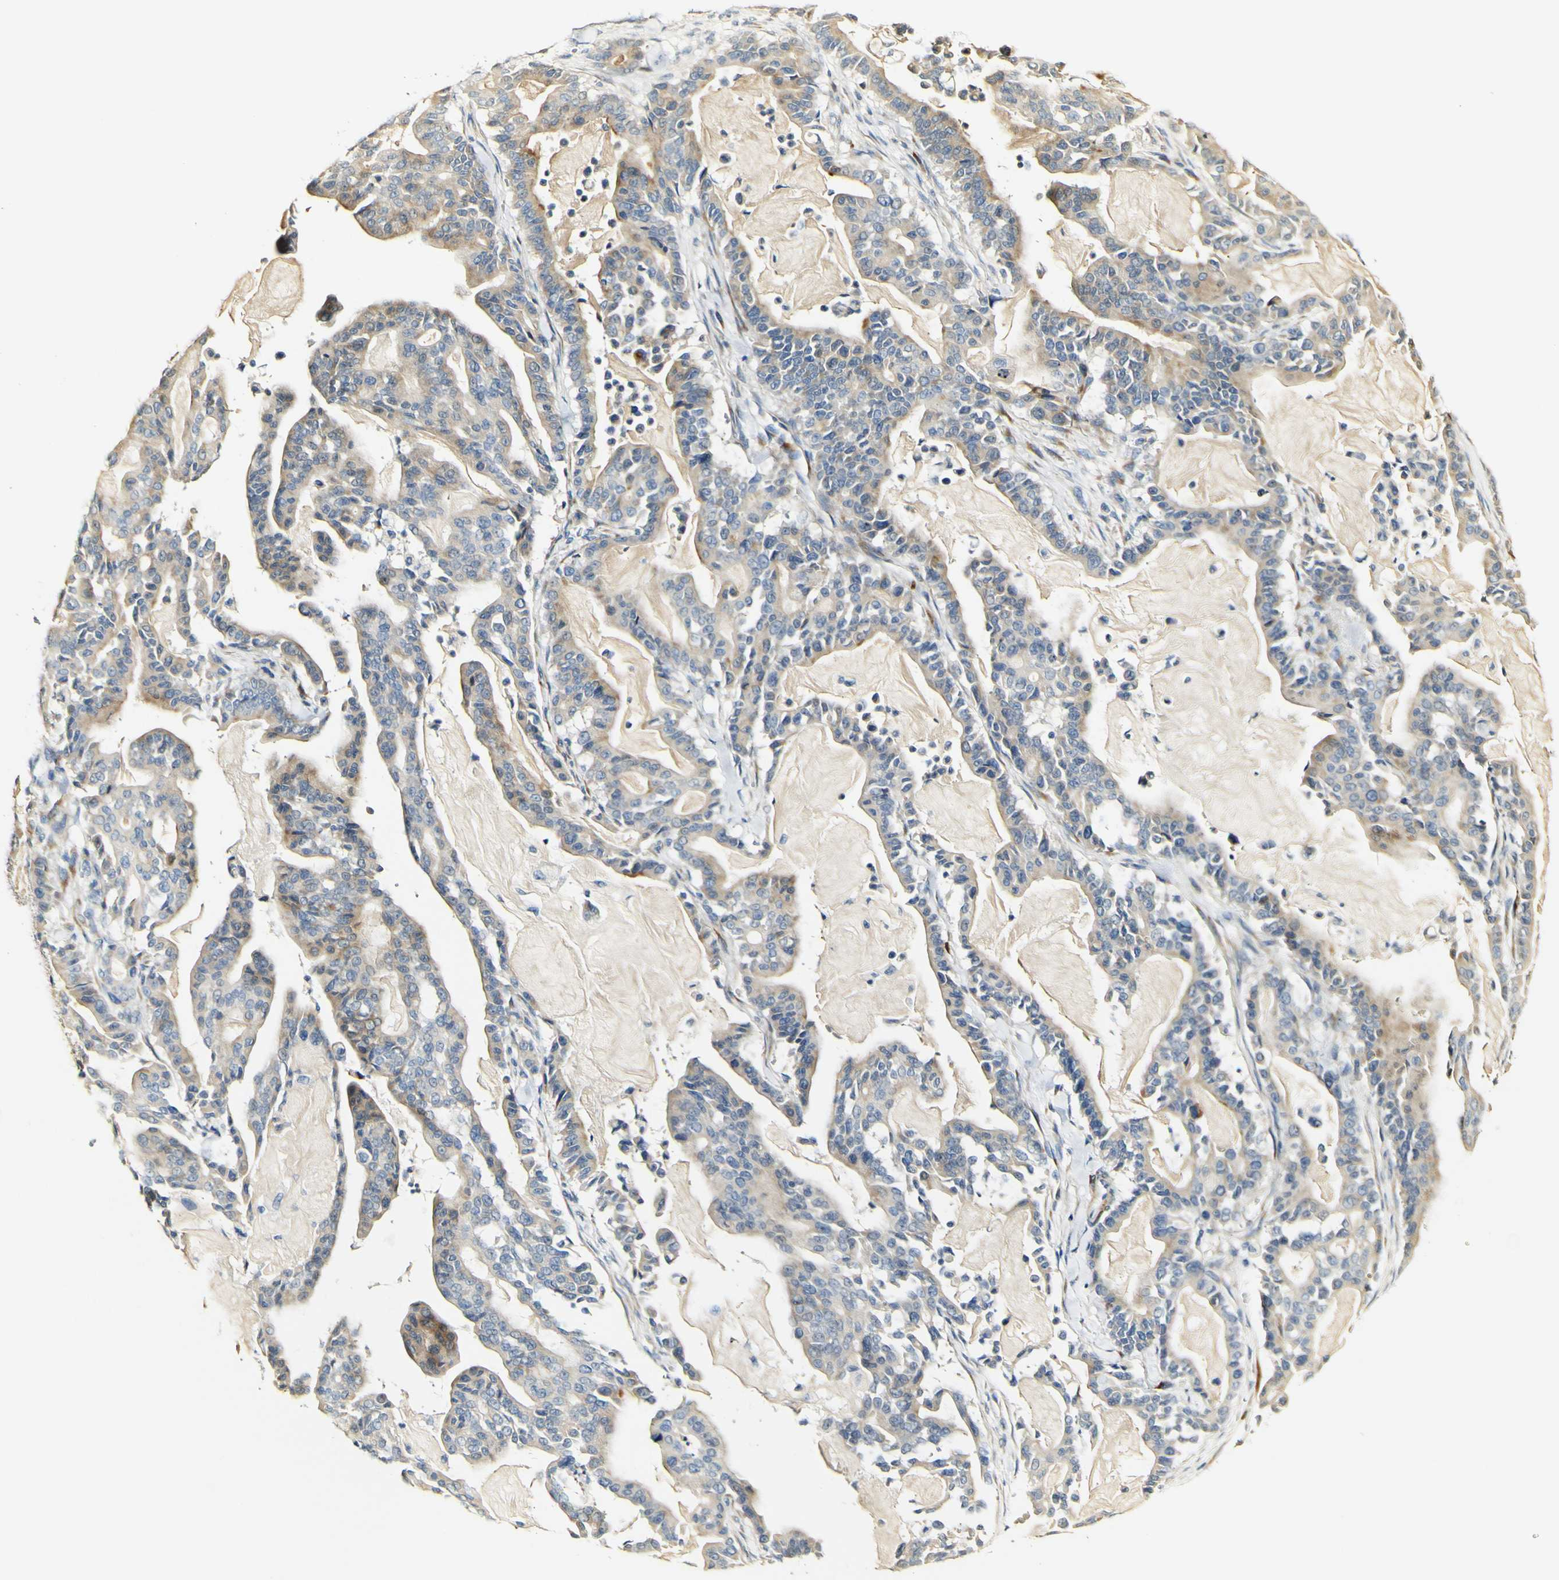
{"staining": {"intensity": "moderate", "quantity": ">75%", "location": "cytoplasmic/membranous"}, "tissue": "pancreatic cancer", "cell_type": "Tumor cells", "image_type": "cancer", "snomed": [{"axis": "morphology", "description": "Adenocarcinoma, NOS"}, {"axis": "topography", "description": "Pancreas"}], "caption": "Moderate cytoplasmic/membranous positivity is seen in approximately >75% of tumor cells in pancreatic adenocarcinoma.", "gene": "FMO3", "patient": {"sex": "male", "age": 63}}